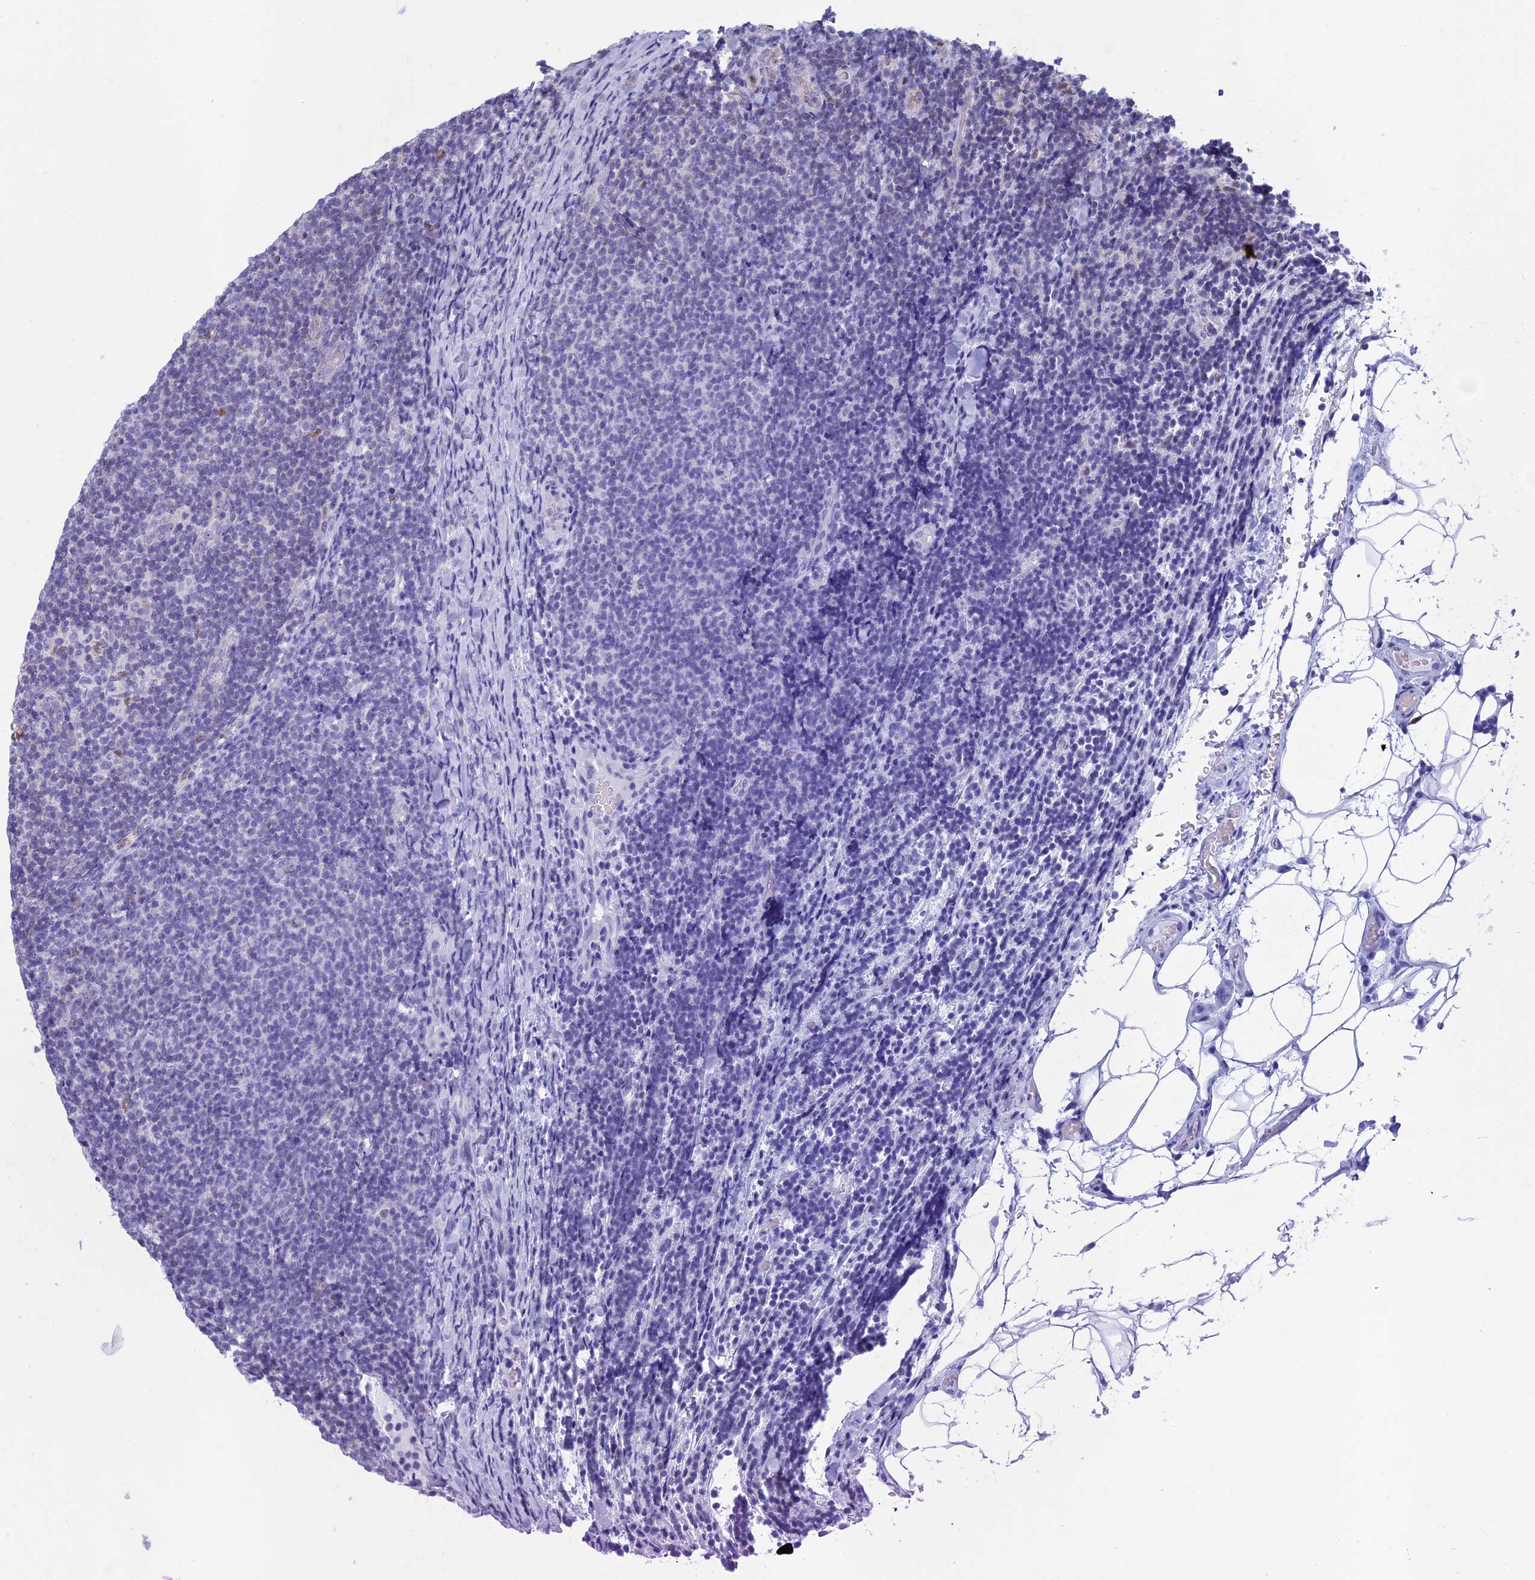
{"staining": {"intensity": "negative", "quantity": "none", "location": "none"}, "tissue": "lymphoma", "cell_type": "Tumor cells", "image_type": "cancer", "snomed": [{"axis": "morphology", "description": "Malignant lymphoma, non-Hodgkin's type, Low grade"}, {"axis": "topography", "description": "Lymph node"}], "caption": "Tumor cells show no significant protein expression in lymphoma.", "gene": "ACSS1", "patient": {"sex": "male", "age": 66}}